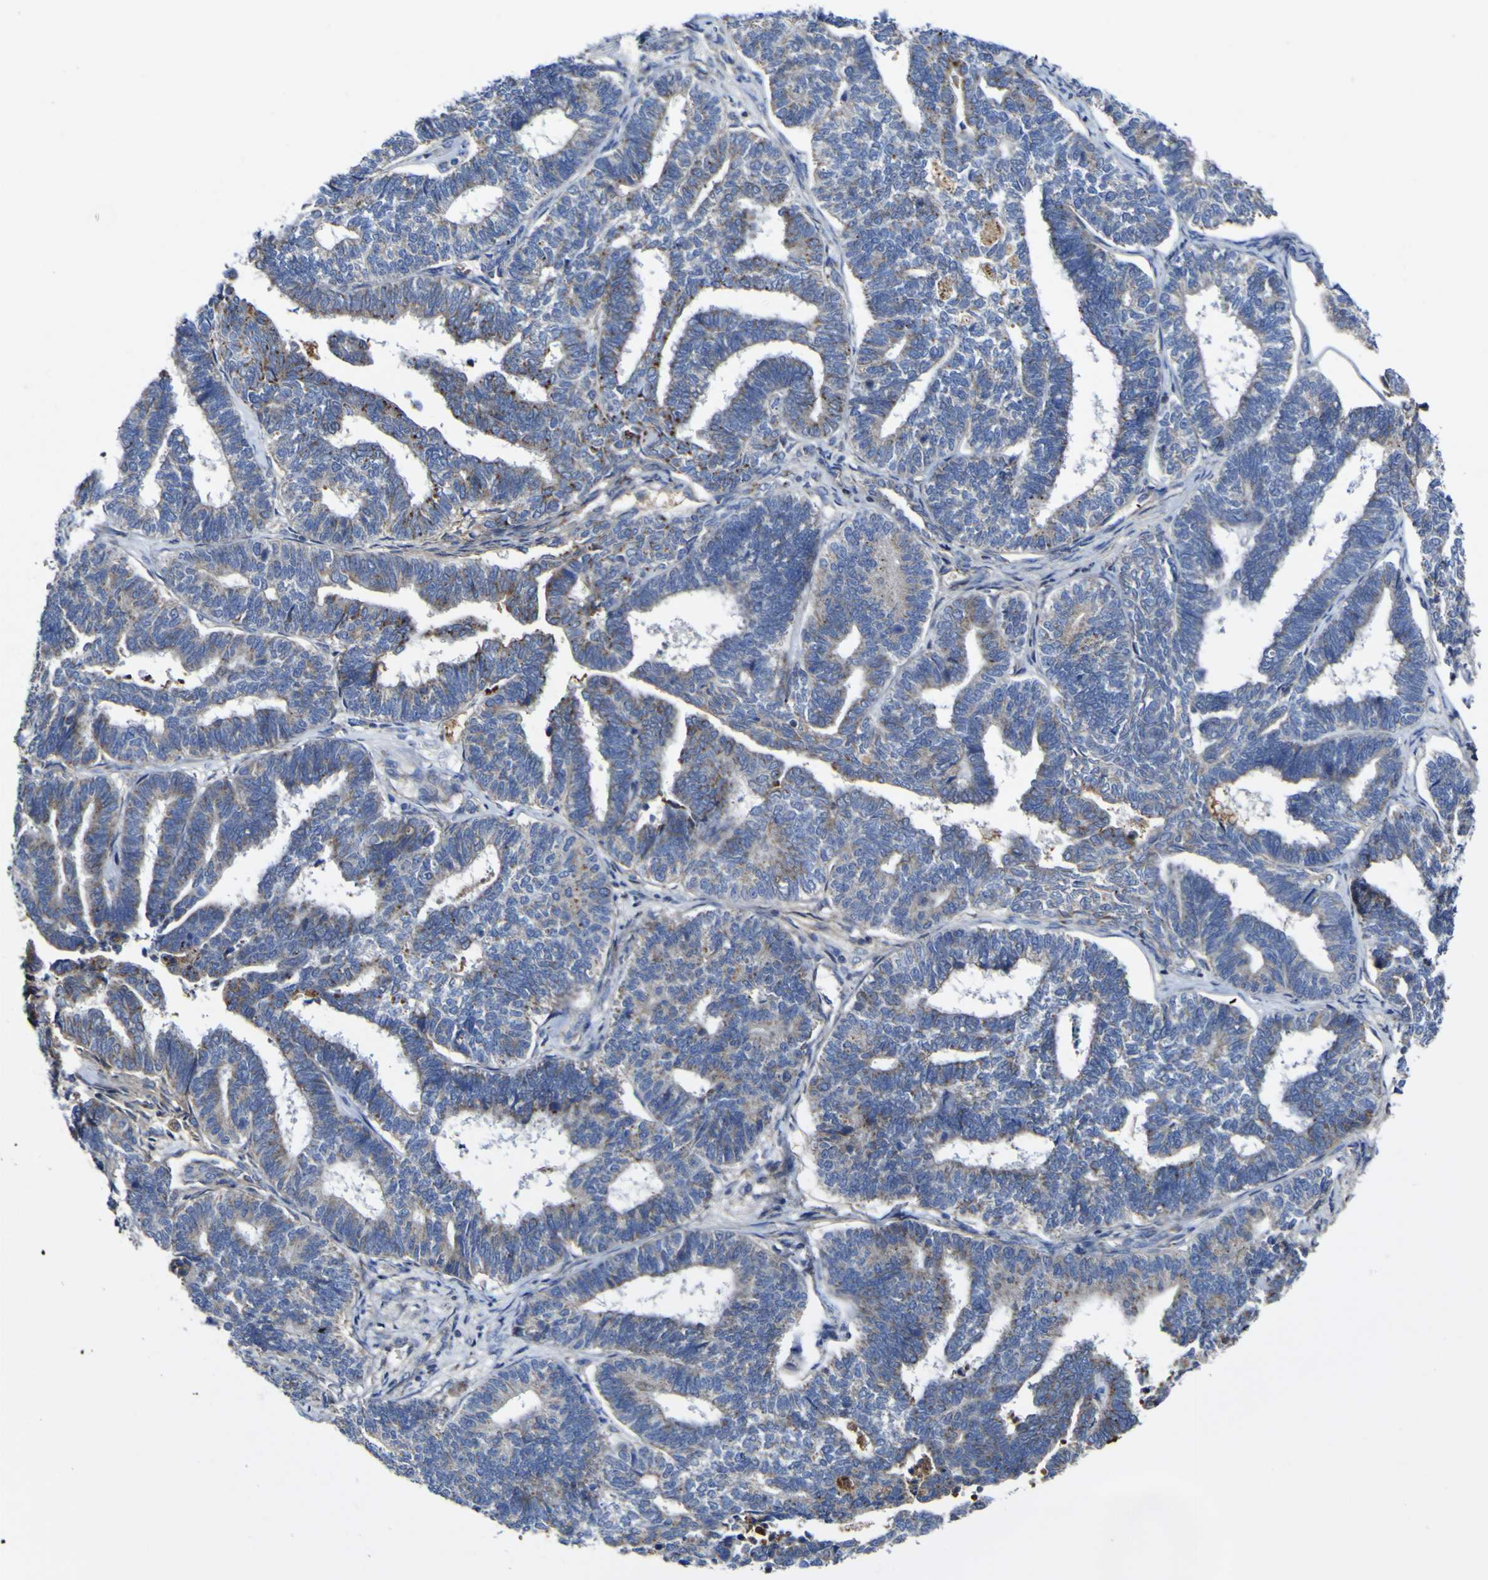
{"staining": {"intensity": "weak", "quantity": "25%-75%", "location": "cytoplasmic/membranous"}, "tissue": "endometrial cancer", "cell_type": "Tumor cells", "image_type": "cancer", "snomed": [{"axis": "morphology", "description": "Adenocarcinoma, NOS"}, {"axis": "topography", "description": "Endometrium"}], "caption": "A brown stain shows weak cytoplasmic/membranous expression of a protein in endometrial adenocarcinoma tumor cells.", "gene": "CCDC90B", "patient": {"sex": "female", "age": 70}}